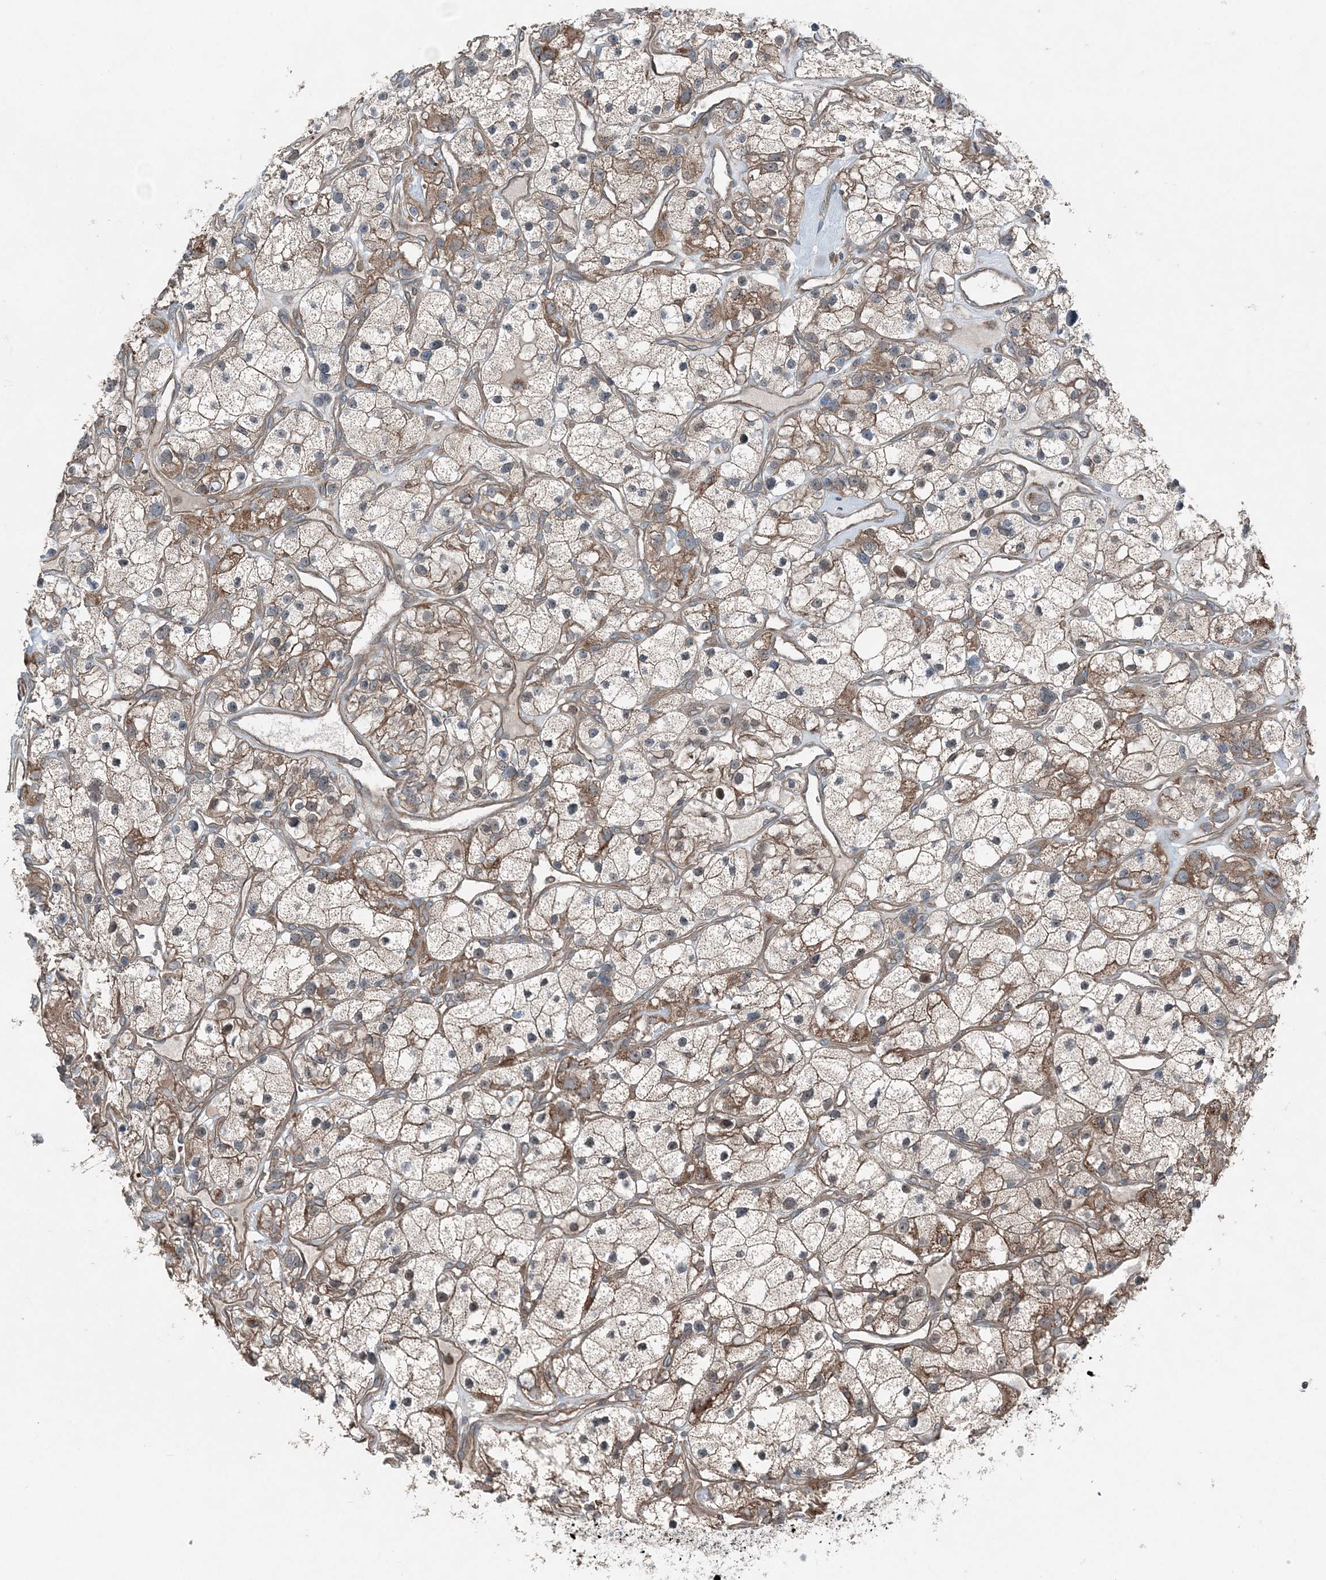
{"staining": {"intensity": "moderate", "quantity": "25%-75%", "location": "cytoplasmic/membranous"}, "tissue": "renal cancer", "cell_type": "Tumor cells", "image_type": "cancer", "snomed": [{"axis": "morphology", "description": "Adenocarcinoma, NOS"}, {"axis": "topography", "description": "Kidney"}], "caption": "Immunohistochemical staining of adenocarcinoma (renal) displays medium levels of moderate cytoplasmic/membranous positivity in approximately 25%-75% of tumor cells. (DAB (3,3'-diaminobenzidine) = brown stain, brightfield microscopy at high magnification).", "gene": "KY", "patient": {"sex": "female", "age": 57}}